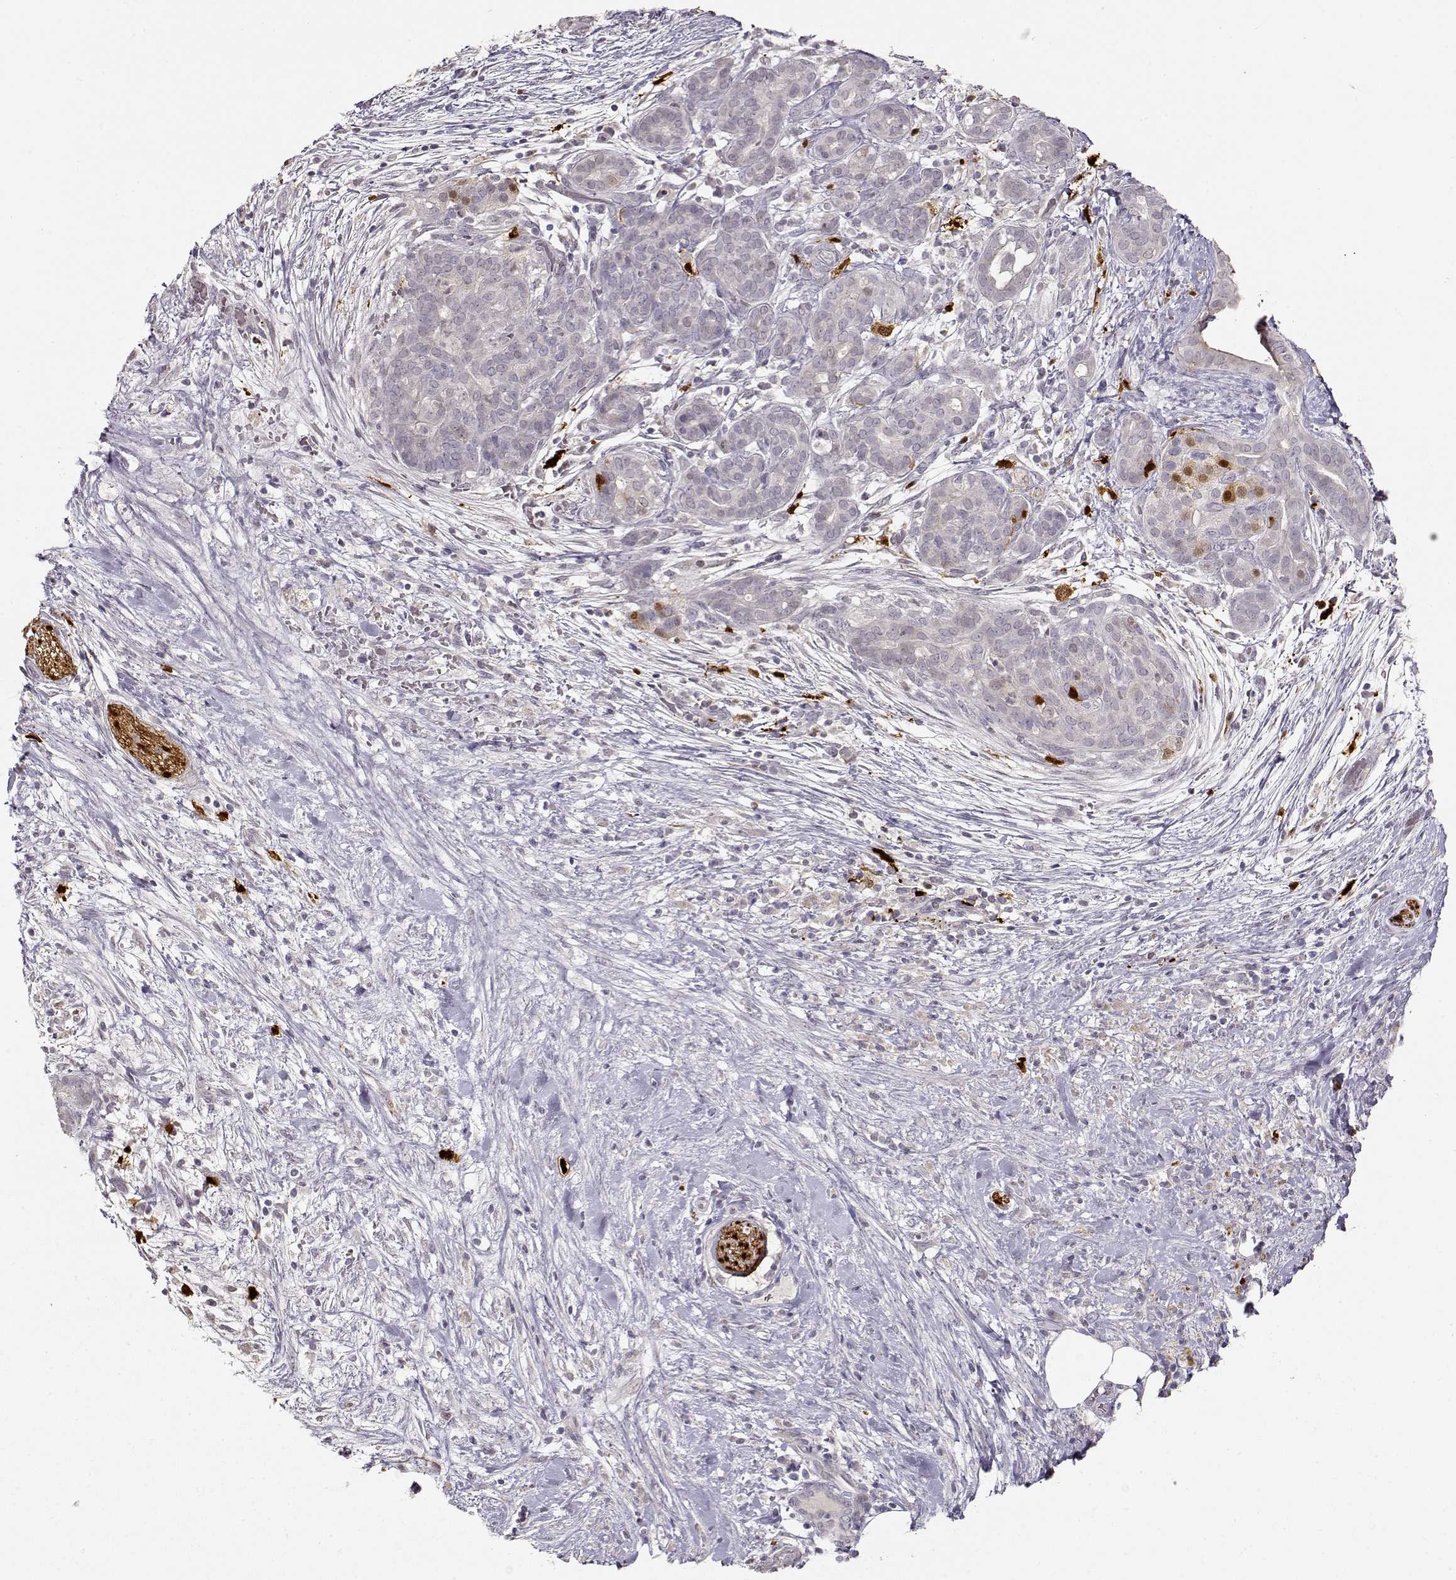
{"staining": {"intensity": "negative", "quantity": "none", "location": "none"}, "tissue": "pancreatic cancer", "cell_type": "Tumor cells", "image_type": "cancer", "snomed": [{"axis": "morphology", "description": "Adenocarcinoma, NOS"}, {"axis": "topography", "description": "Pancreas"}], "caption": "This histopathology image is of pancreatic adenocarcinoma stained with immunohistochemistry to label a protein in brown with the nuclei are counter-stained blue. There is no expression in tumor cells.", "gene": "S100B", "patient": {"sex": "male", "age": 44}}